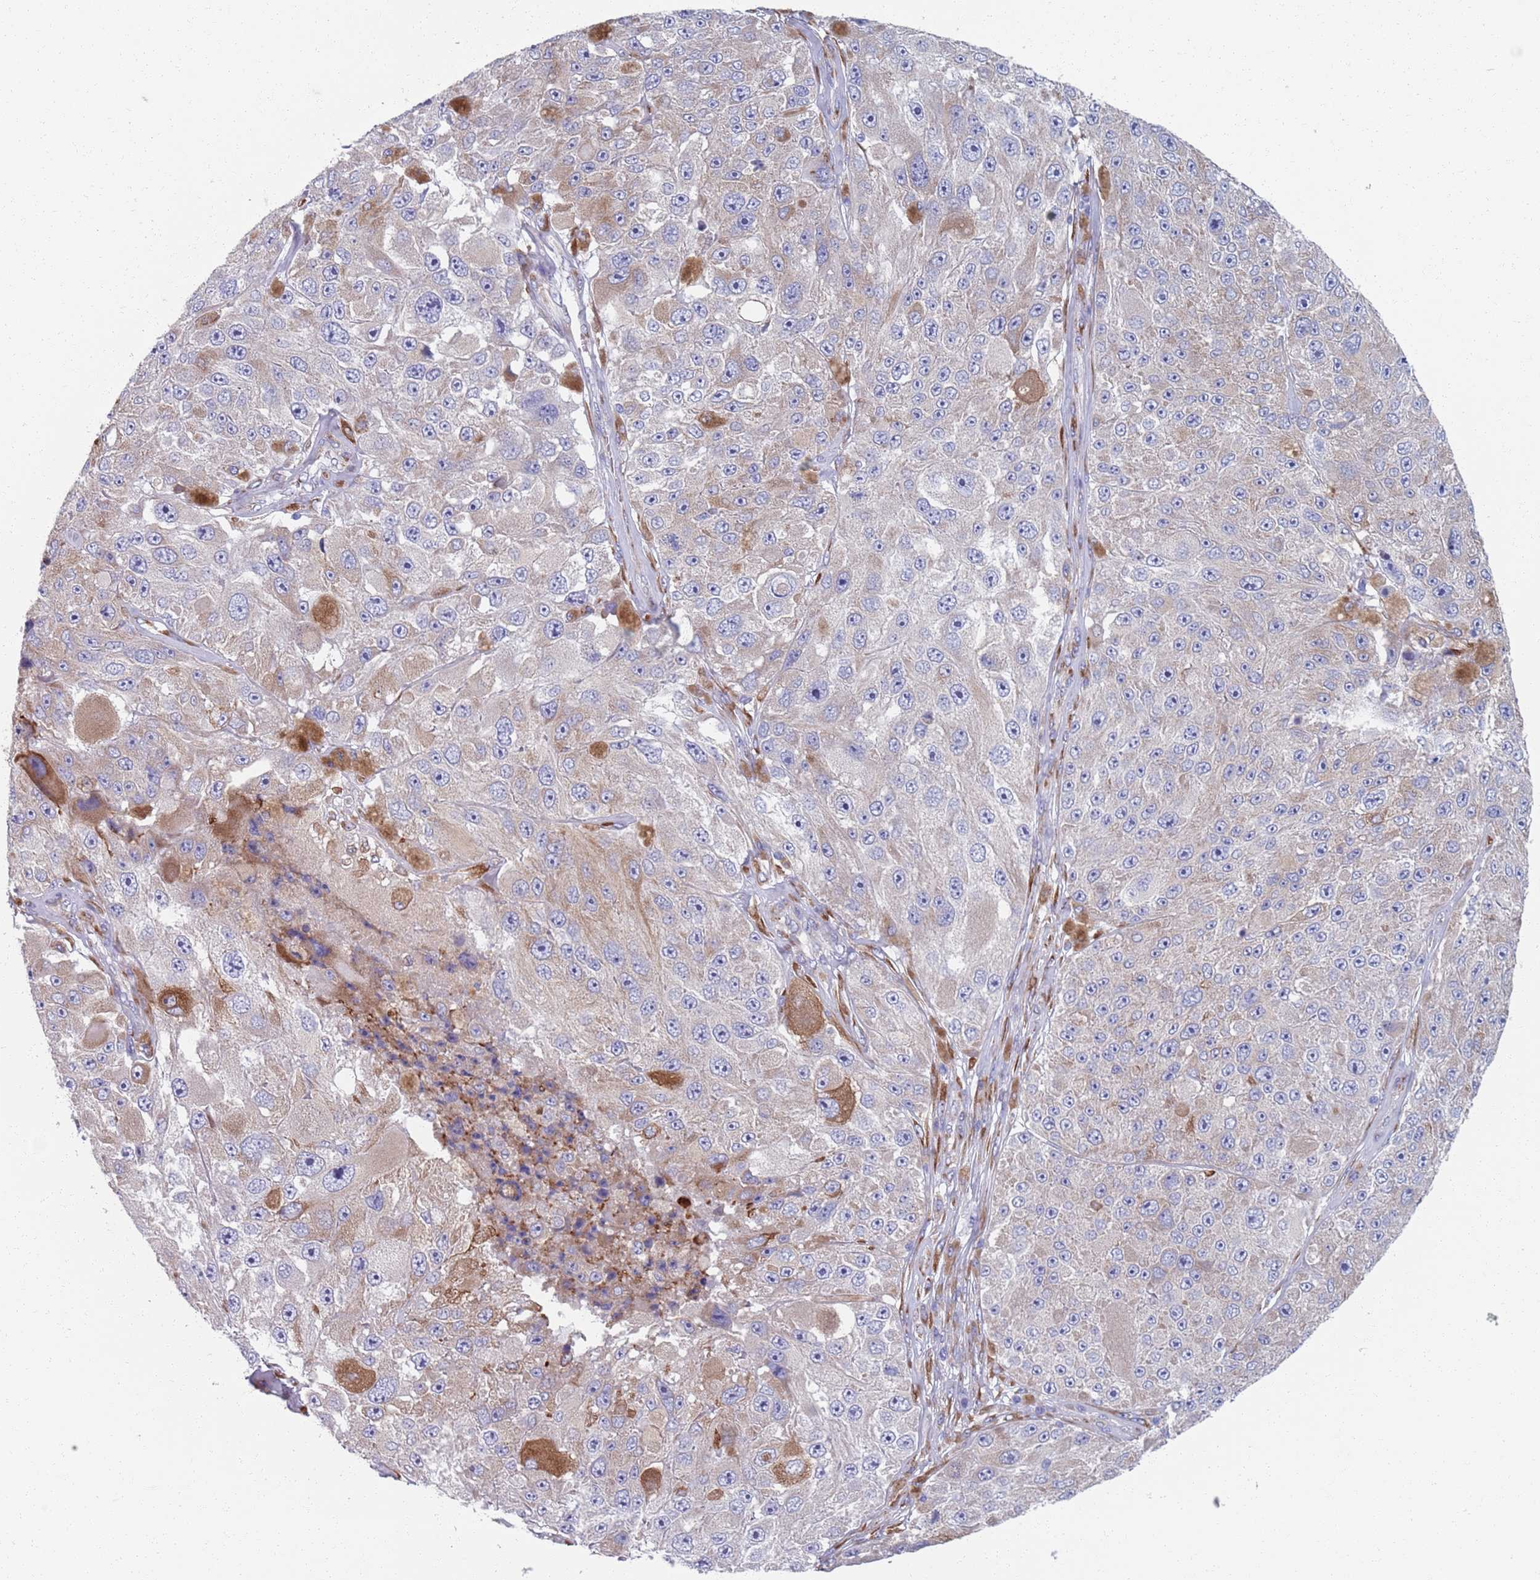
{"staining": {"intensity": "moderate", "quantity": "<25%", "location": "cytoplasmic/membranous"}, "tissue": "melanoma", "cell_type": "Tumor cells", "image_type": "cancer", "snomed": [{"axis": "morphology", "description": "Malignant melanoma, Metastatic site"}, {"axis": "topography", "description": "Lymph node"}], "caption": "Immunohistochemistry (IHC) of malignant melanoma (metastatic site) demonstrates low levels of moderate cytoplasmic/membranous staining in approximately <25% of tumor cells. (DAB = brown stain, brightfield microscopy at high magnification).", "gene": "PLOD1", "patient": {"sex": "male", "age": 62}}